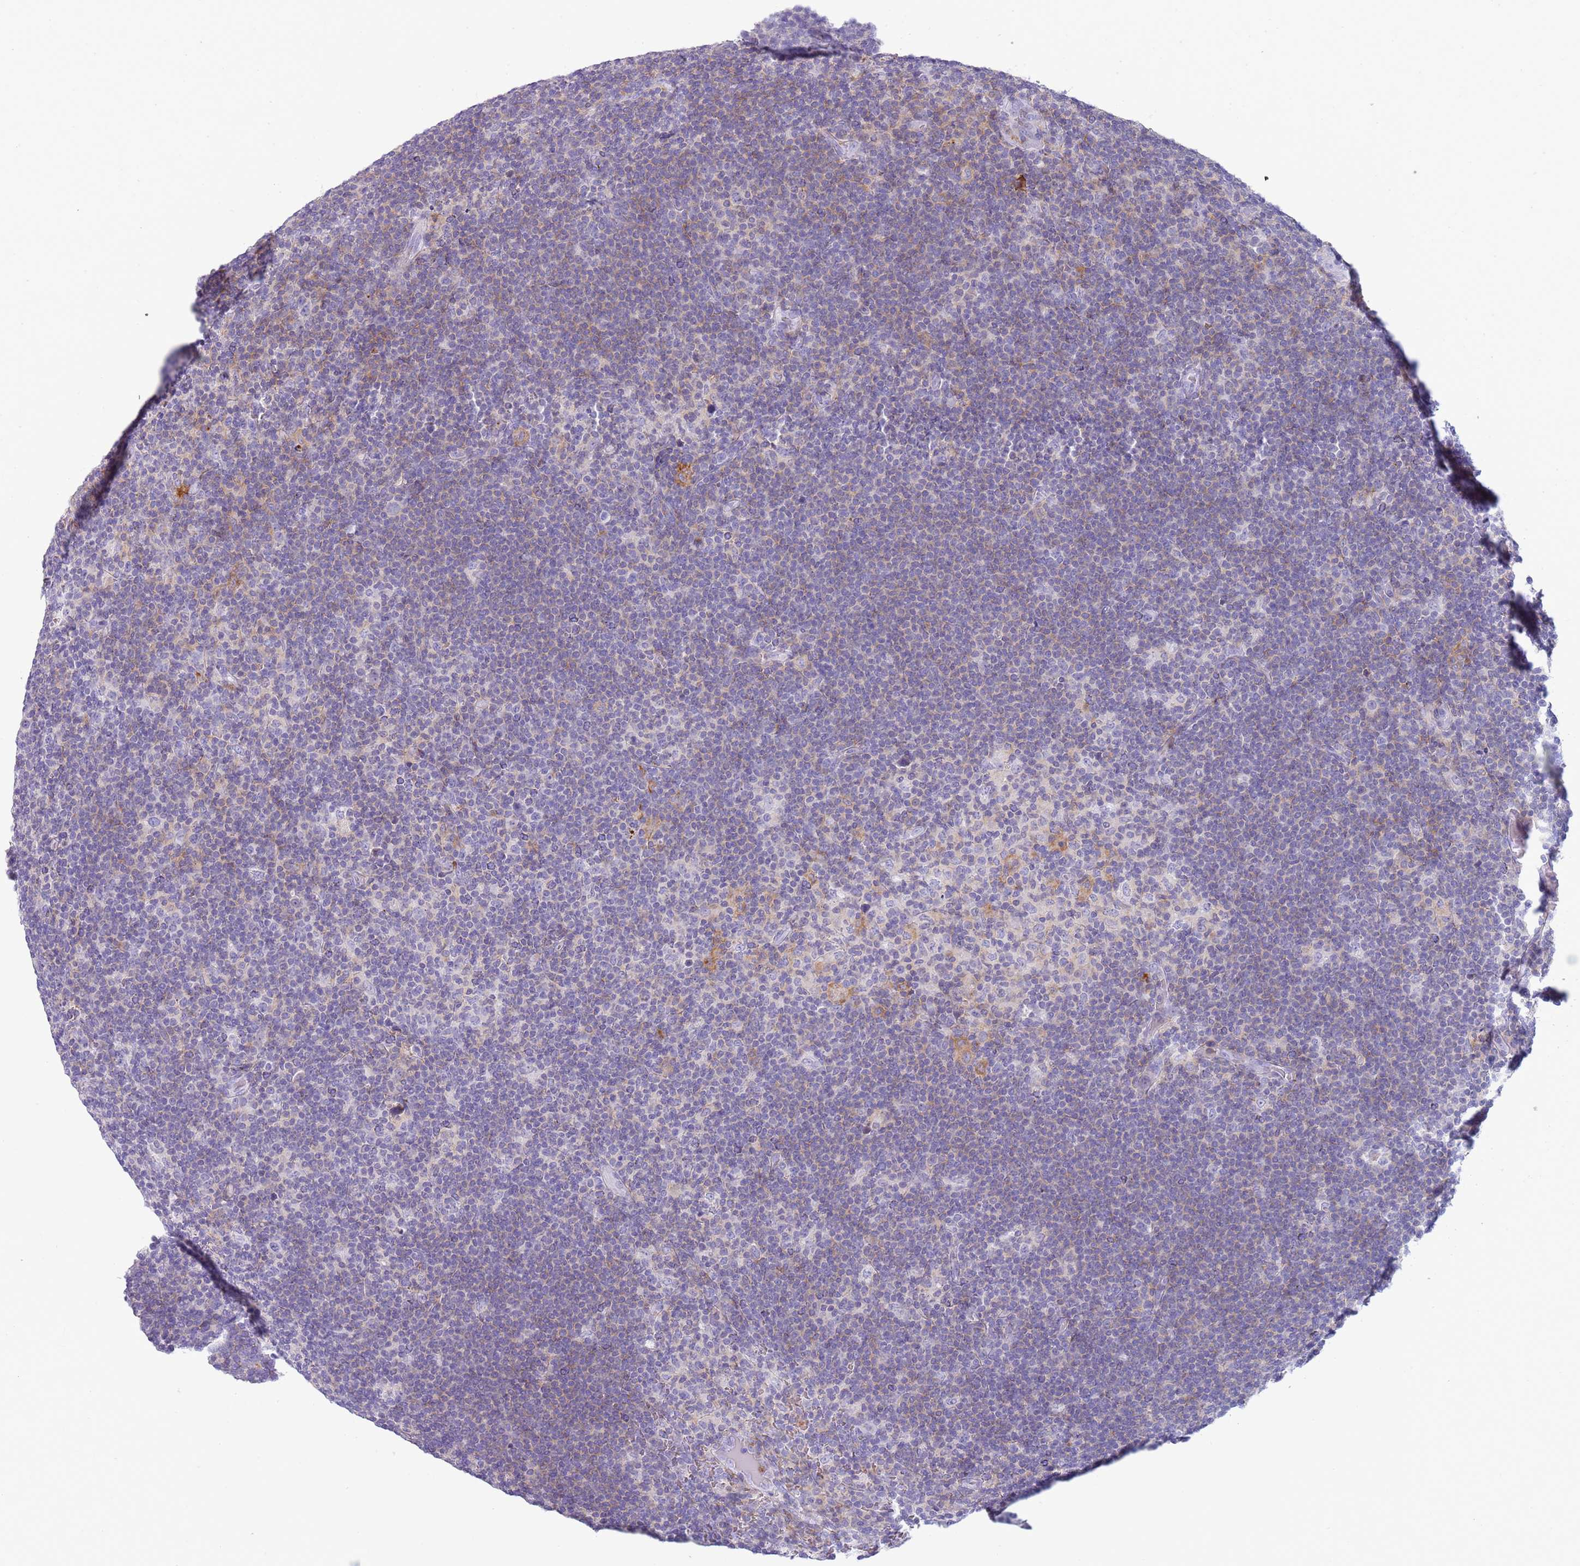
{"staining": {"intensity": "negative", "quantity": "none", "location": "none"}, "tissue": "lymphoma", "cell_type": "Tumor cells", "image_type": "cancer", "snomed": [{"axis": "morphology", "description": "Hodgkin's disease, NOS"}, {"axis": "topography", "description": "Lymph node"}], "caption": "Lymphoma stained for a protein using IHC displays no positivity tumor cells.", "gene": "NBPF20", "patient": {"sex": "female", "age": 57}}